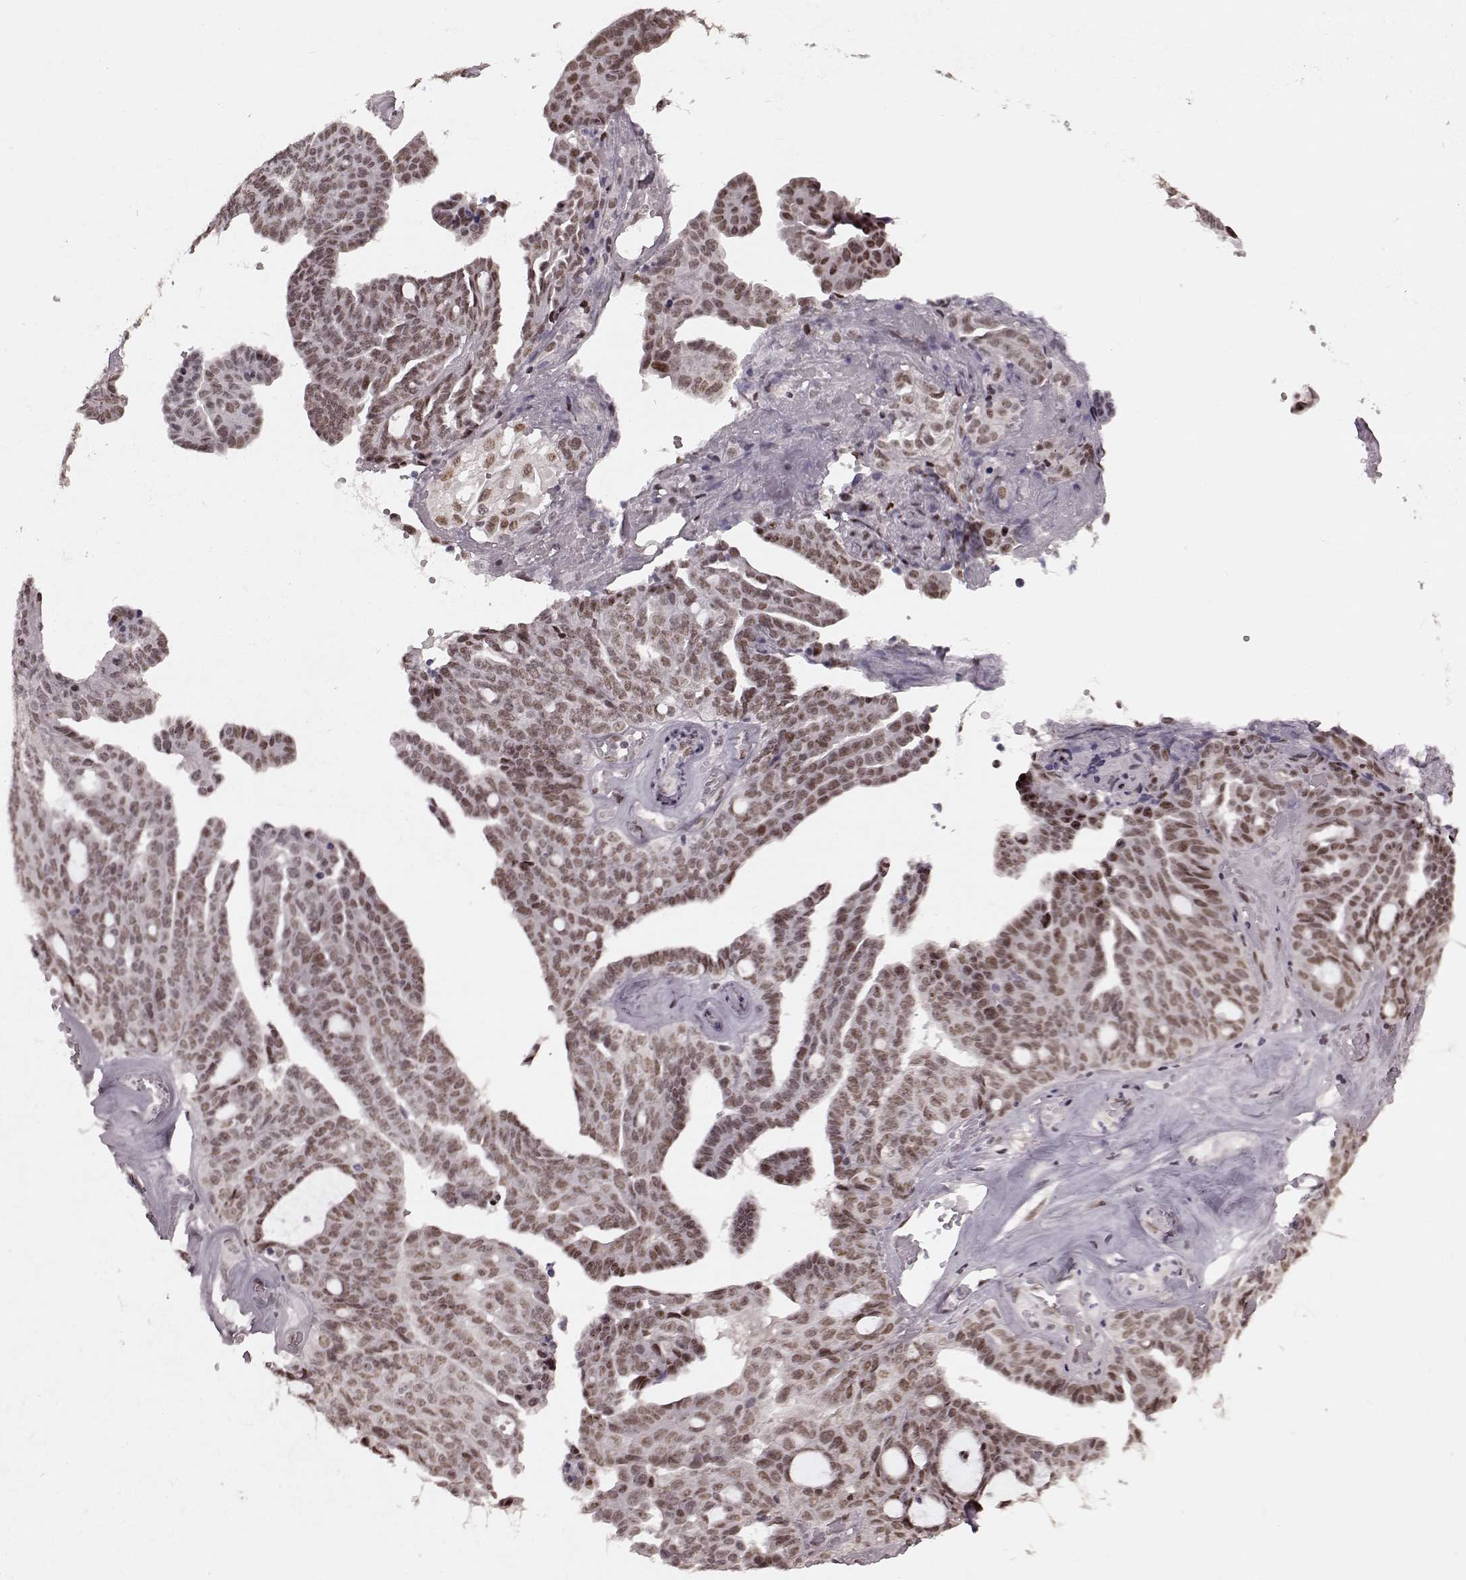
{"staining": {"intensity": "moderate", "quantity": ">75%", "location": "nuclear"}, "tissue": "ovarian cancer", "cell_type": "Tumor cells", "image_type": "cancer", "snomed": [{"axis": "morphology", "description": "Cystadenocarcinoma, serous, NOS"}, {"axis": "topography", "description": "Ovary"}], "caption": "Moderate nuclear protein positivity is appreciated in approximately >75% of tumor cells in ovarian cancer (serous cystadenocarcinoma). (IHC, brightfield microscopy, high magnification).", "gene": "NR2C1", "patient": {"sex": "female", "age": 71}}